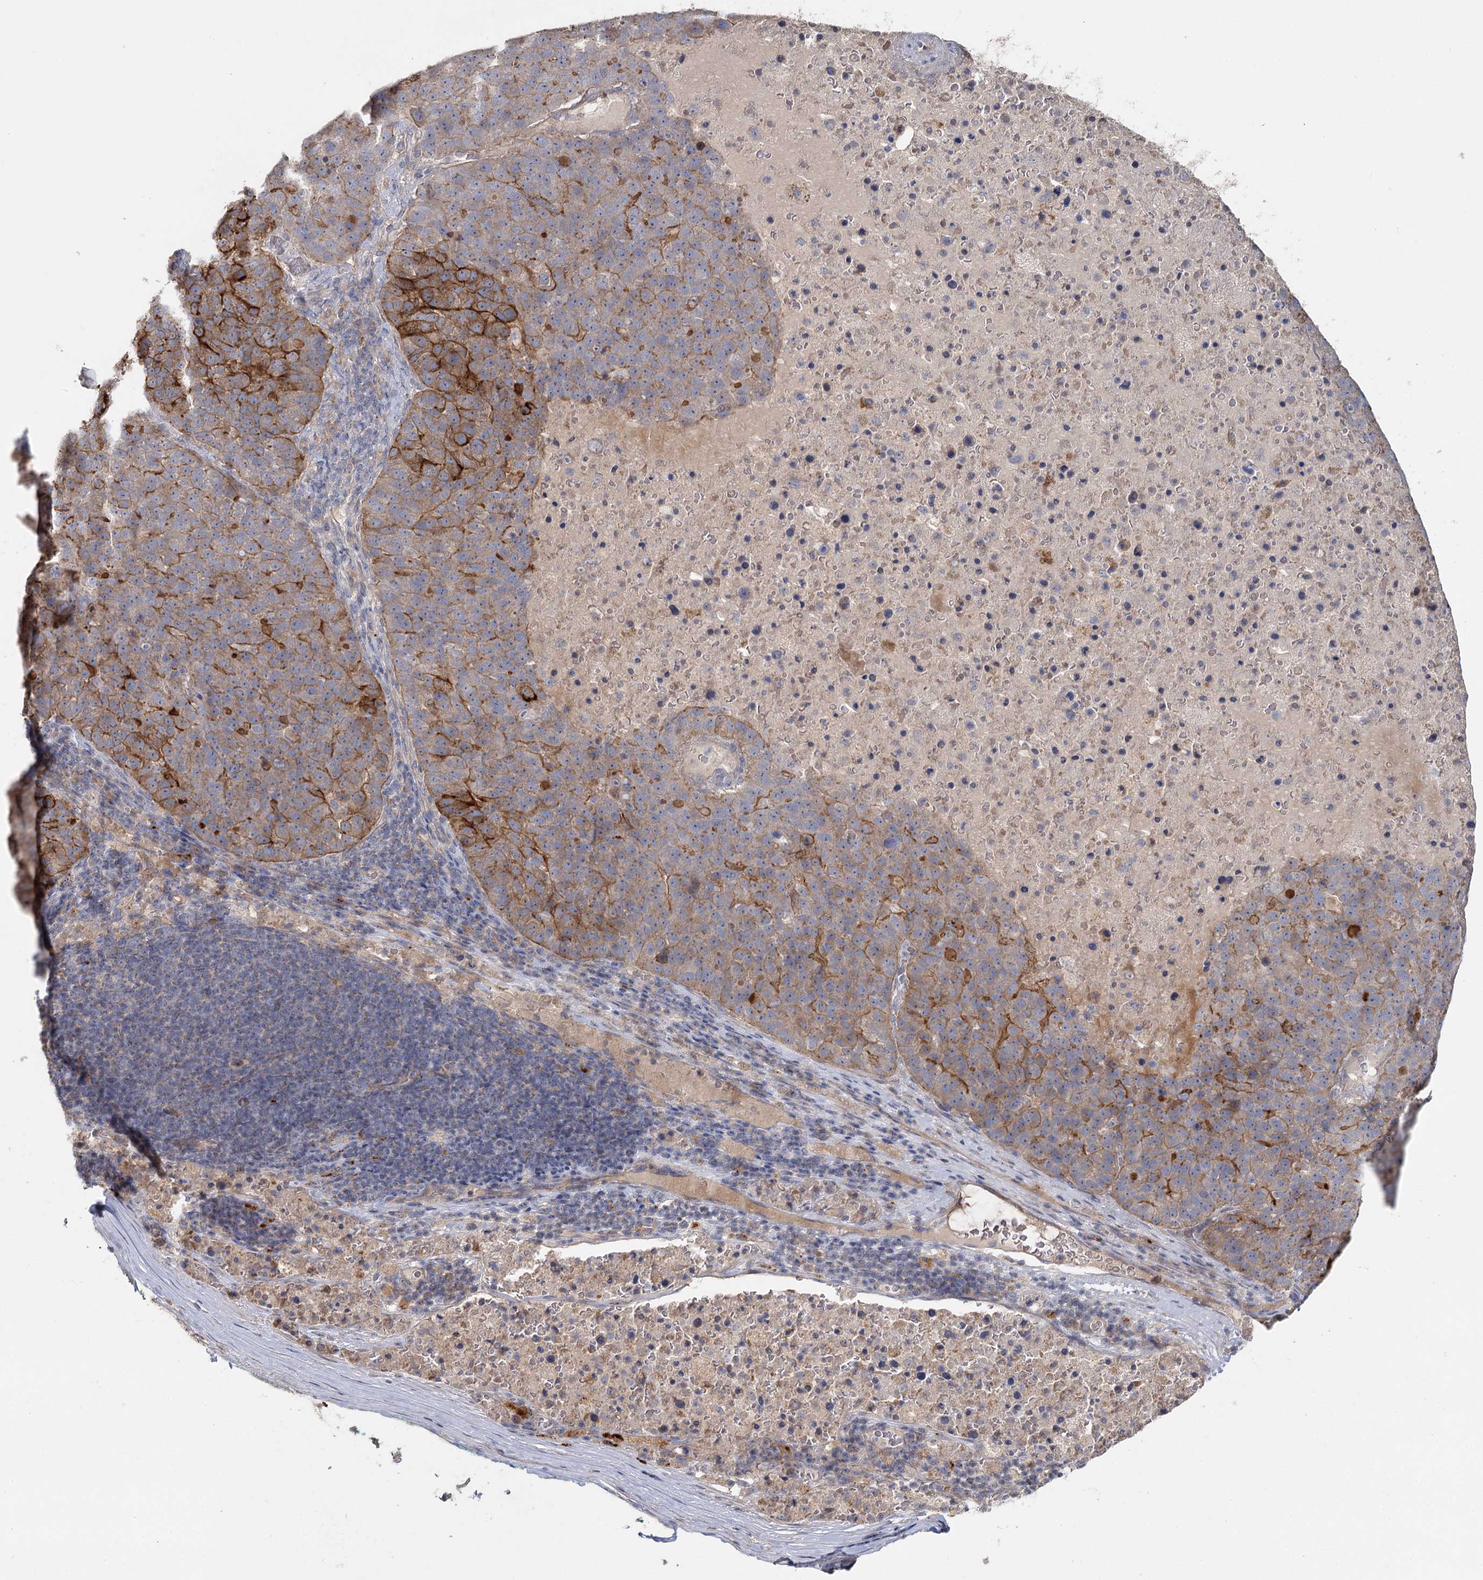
{"staining": {"intensity": "strong", "quantity": "<25%", "location": "cytoplasmic/membranous"}, "tissue": "pancreatic cancer", "cell_type": "Tumor cells", "image_type": "cancer", "snomed": [{"axis": "morphology", "description": "Adenocarcinoma, NOS"}, {"axis": "topography", "description": "Pancreas"}], "caption": "This is an image of immunohistochemistry staining of adenocarcinoma (pancreatic), which shows strong expression in the cytoplasmic/membranous of tumor cells.", "gene": "ANGPTL5", "patient": {"sex": "female", "age": 61}}